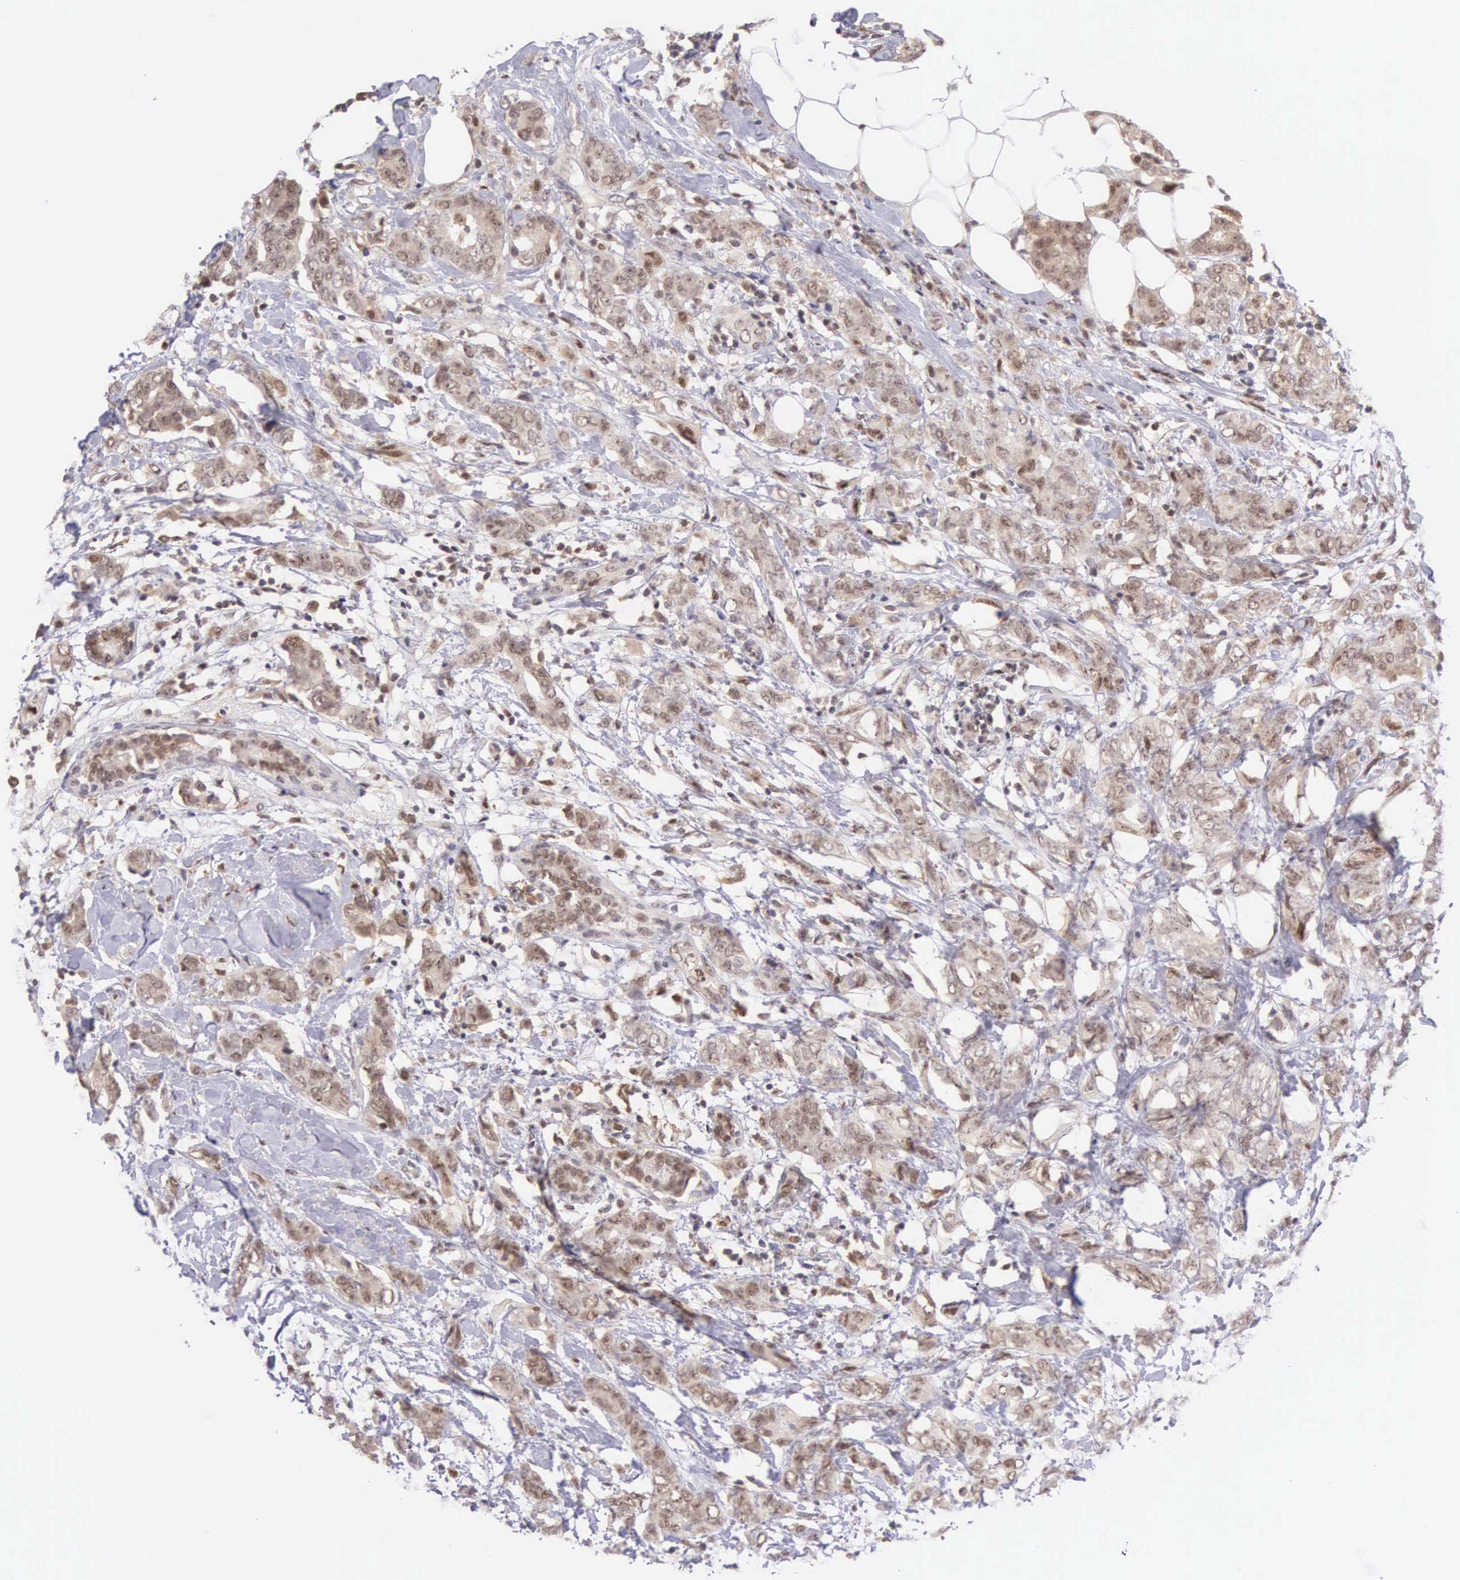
{"staining": {"intensity": "weak", "quantity": "25%-75%", "location": "cytoplasmic/membranous,nuclear"}, "tissue": "breast cancer", "cell_type": "Tumor cells", "image_type": "cancer", "snomed": [{"axis": "morphology", "description": "Duct carcinoma"}, {"axis": "topography", "description": "Breast"}], "caption": "Immunohistochemistry (IHC) image of neoplastic tissue: human infiltrating ductal carcinoma (breast) stained using immunohistochemistry (IHC) reveals low levels of weak protein expression localized specifically in the cytoplasmic/membranous and nuclear of tumor cells, appearing as a cytoplasmic/membranous and nuclear brown color.", "gene": "GRK3", "patient": {"sex": "female", "age": 53}}